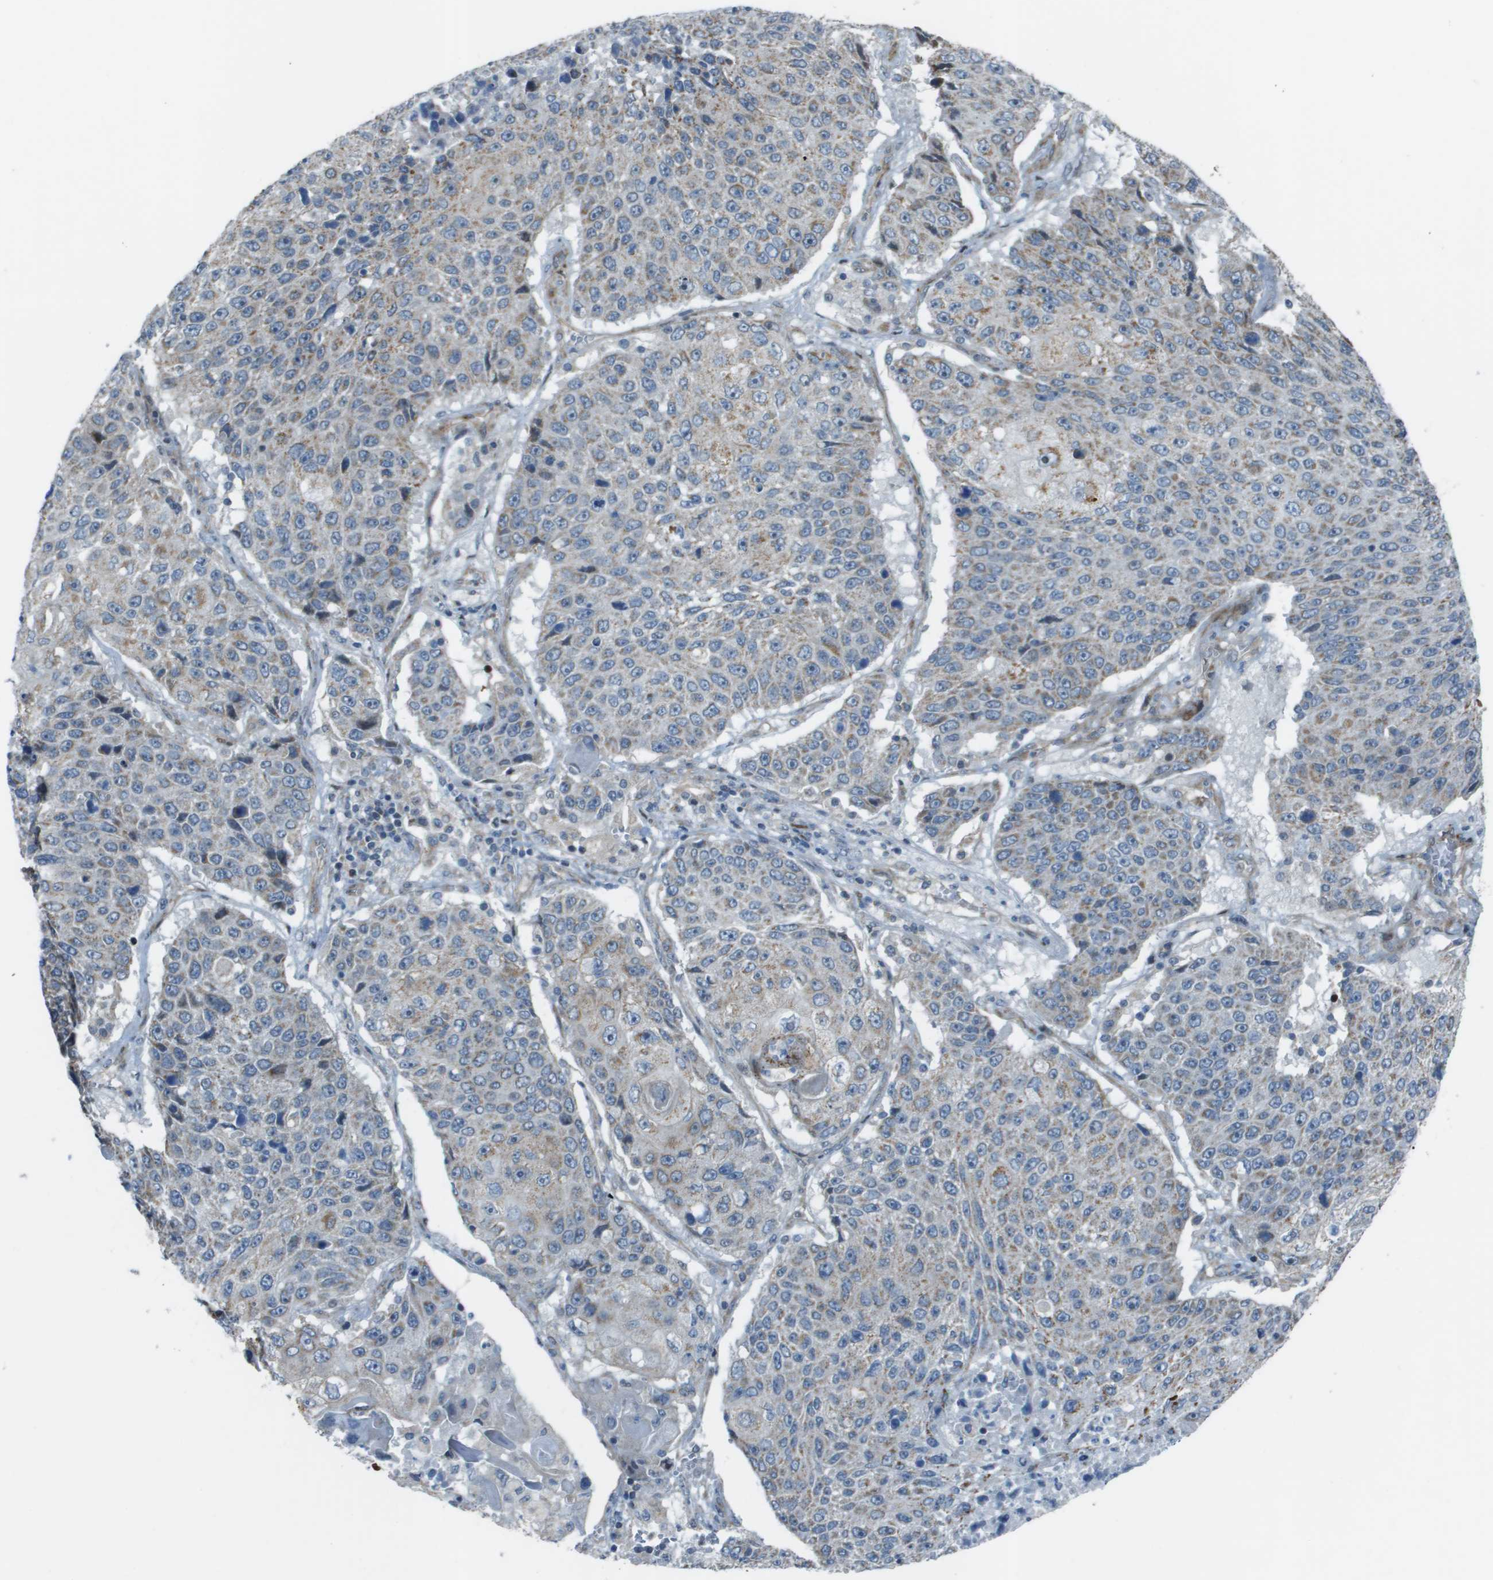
{"staining": {"intensity": "weak", "quantity": "<25%", "location": "cytoplasmic/membranous"}, "tissue": "lung cancer", "cell_type": "Tumor cells", "image_type": "cancer", "snomed": [{"axis": "morphology", "description": "Squamous cell carcinoma, NOS"}, {"axis": "topography", "description": "Lung"}], "caption": "Tumor cells show no significant staining in lung squamous cell carcinoma.", "gene": "MGAT3", "patient": {"sex": "male", "age": 61}}